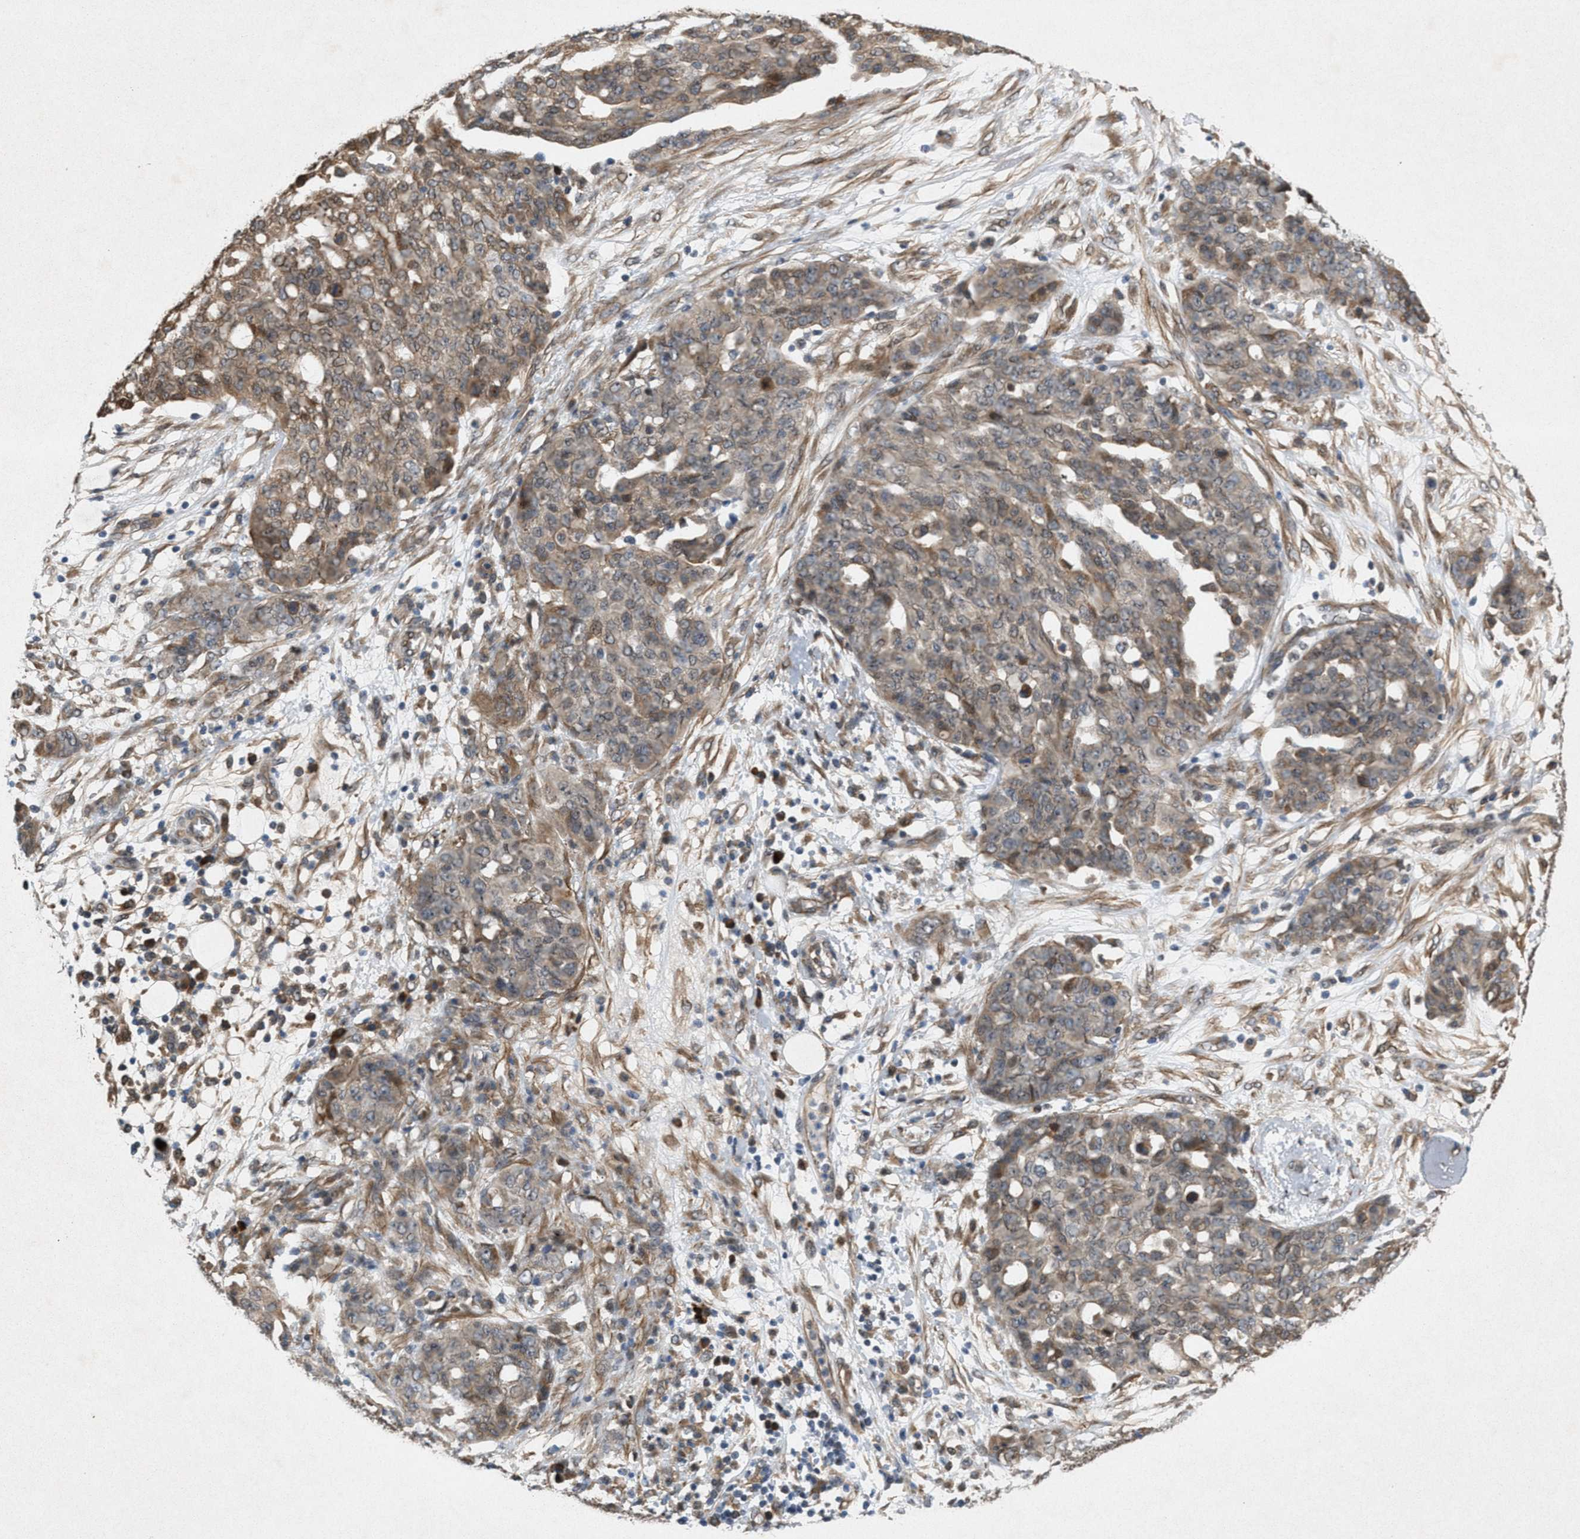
{"staining": {"intensity": "weak", "quantity": ">75%", "location": "cytoplasmic/membranous"}, "tissue": "ovarian cancer", "cell_type": "Tumor cells", "image_type": "cancer", "snomed": [{"axis": "morphology", "description": "Cystadenocarcinoma, serous, NOS"}, {"axis": "topography", "description": "Soft tissue"}, {"axis": "topography", "description": "Ovary"}], "caption": "Immunohistochemical staining of ovarian cancer (serous cystadenocarcinoma) demonstrates weak cytoplasmic/membranous protein positivity in about >75% of tumor cells.", "gene": "MFSD6", "patient": {"sex": "female", "age": 57}}